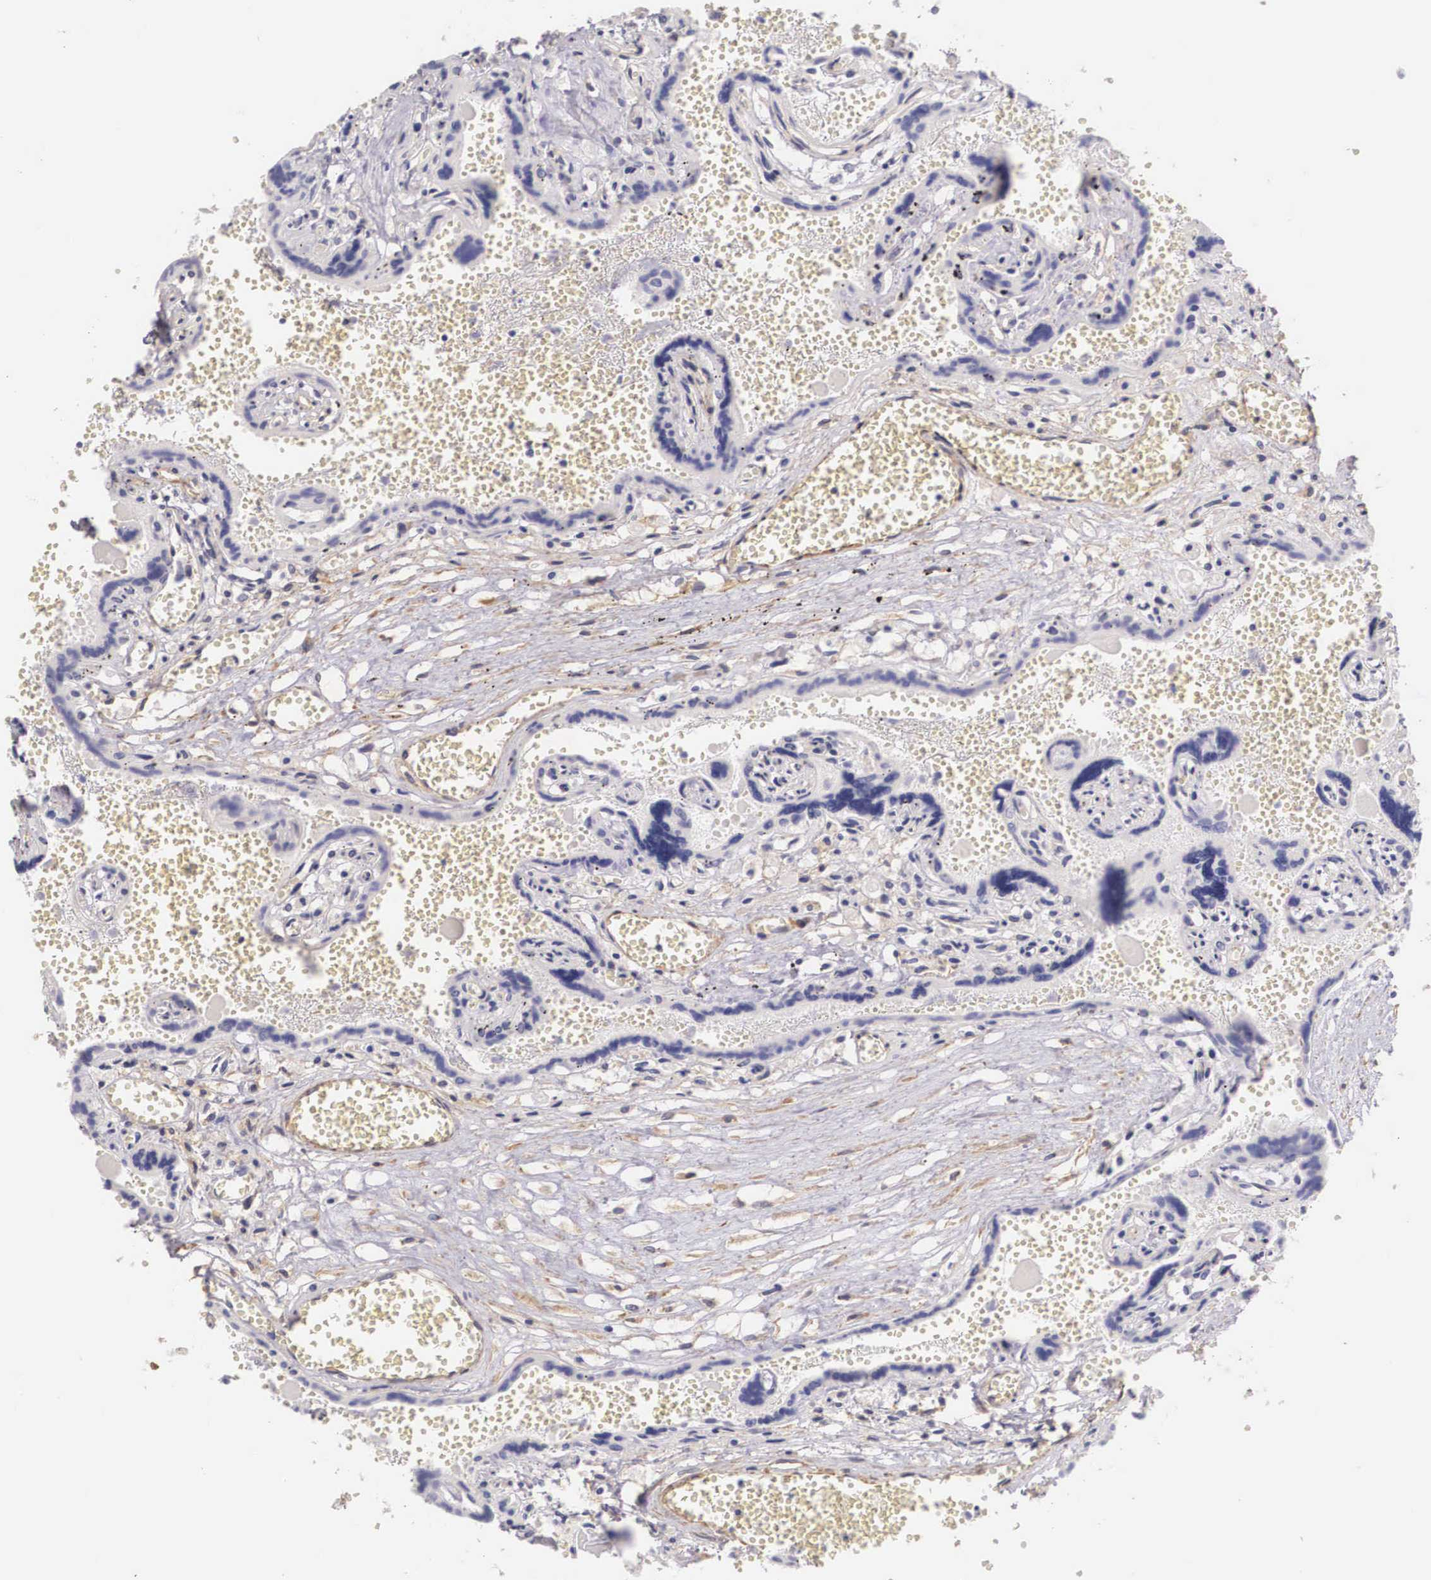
{"staining": {"intensity": "weak", "quantity": "25%-75%", "location": "cytoplasmic/membranous"}, "tissue": "placenta", "cell_type": "Decidual cells", "image_type": "normal", "snomed": [{"axis": "morphology", "description": "Normal tissue, NOS"}, {"axis": "topography", "description": "Placenta"}], "caption": "Weak cytoplasmic/membranous staining for a protein is present in approximately 25%-75% of decidual cells of unremarkable placenta using IHC.", "gene": "ENOX2", "patient": {"sex": "female", "age": 40}}